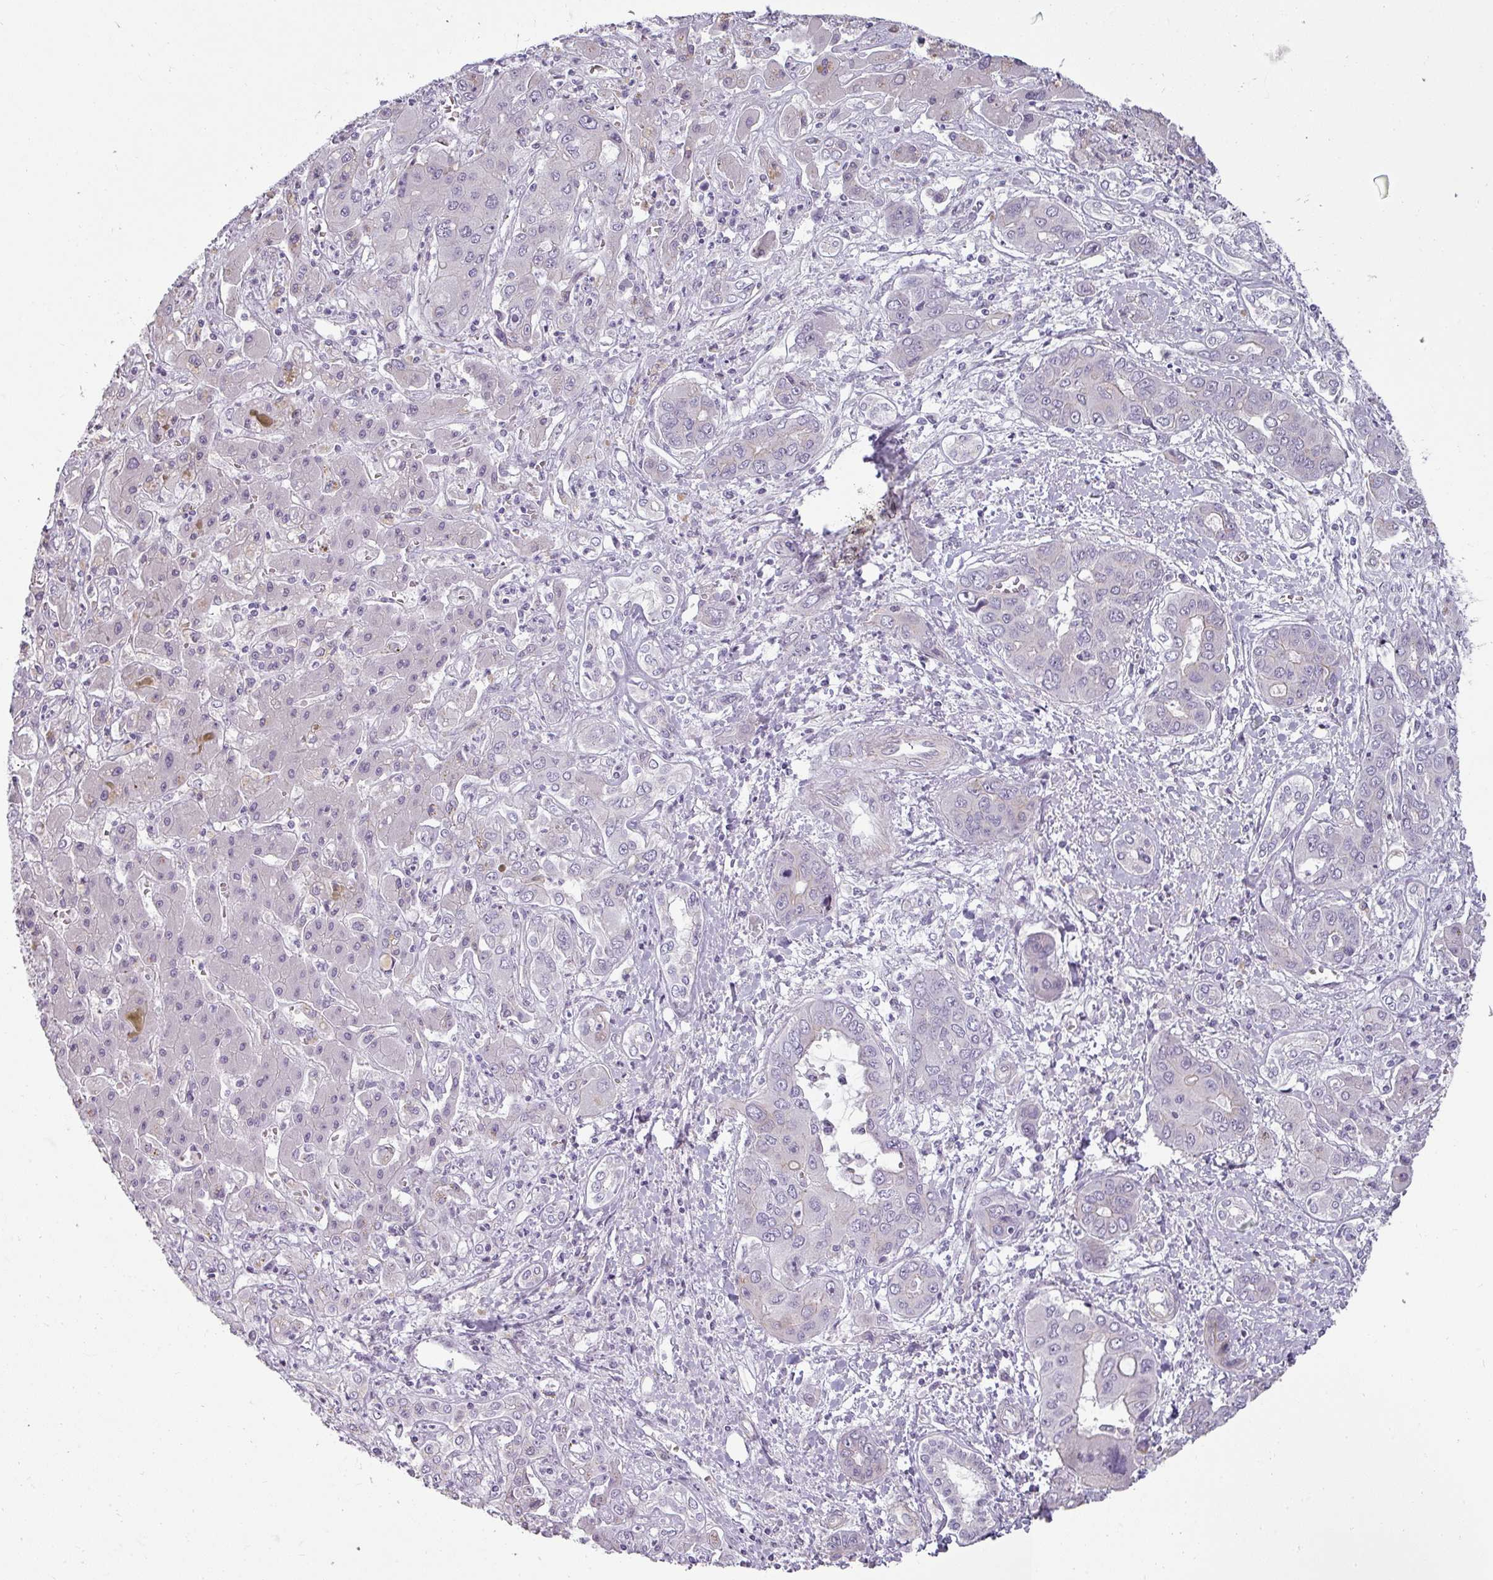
{"staining": {"intensity": "negative", "quantity": "none", "location": "none"}, "tissue": "liver cancer", "cell_type": "Tumor cells", "image_type": "cancer", "snomed": [{"axis": "morphology", "description": "Cholangiocarcinoma"}, {"axis": "topography", "description": "Liver"}], "caption": "Immunohistochemistry (IHC) of human cholangiocarcinoma (liver) displays no staining in tumor cells. Nuclei are stained in blue.", "gene": "ASB1", "patient": {"sex": "male", "age": 67}}